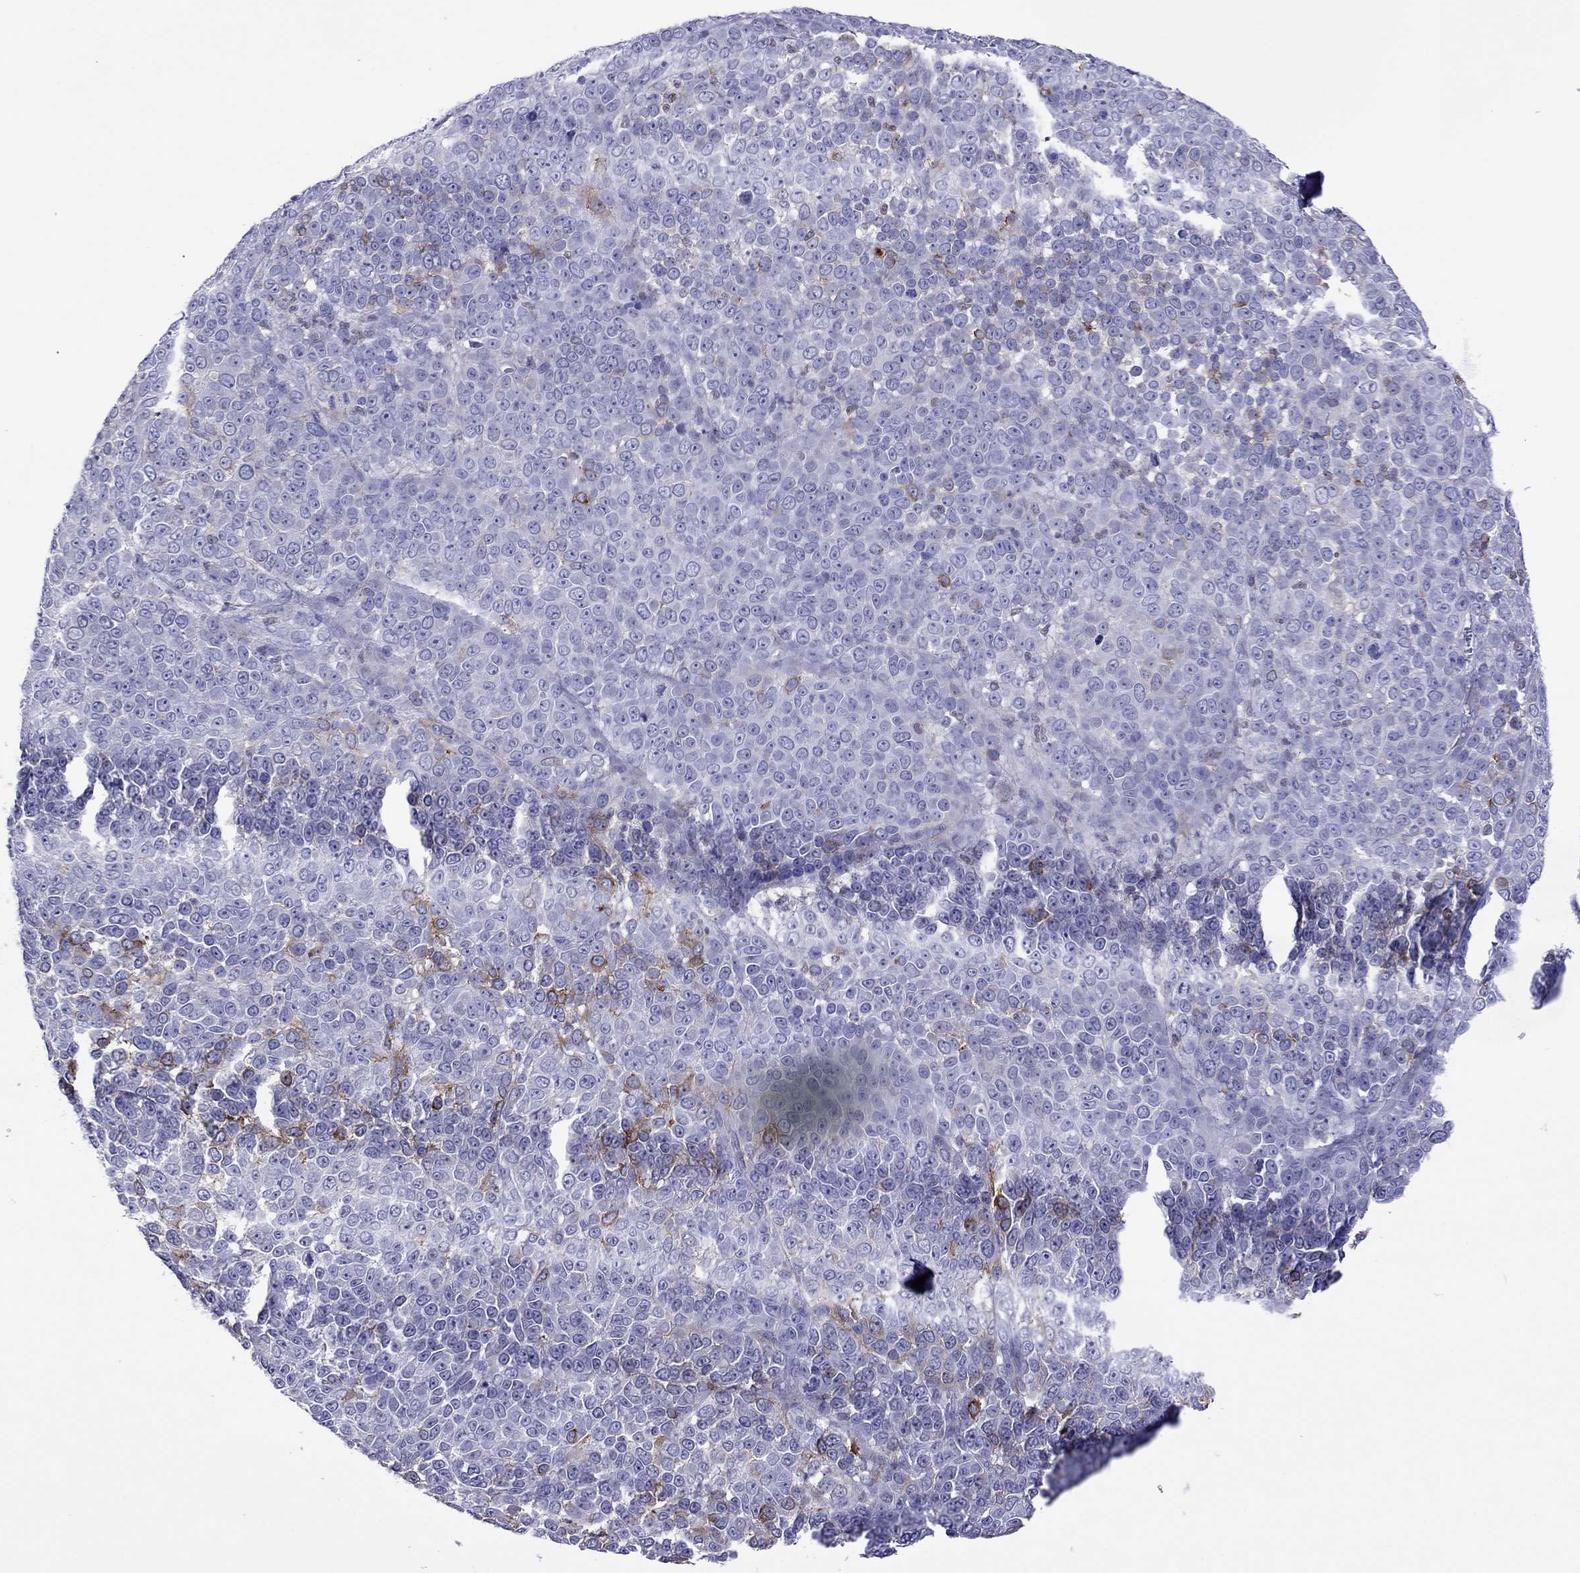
{"staining": {"intensity": "strong", "quantity": "<25%", "location": "cytoplasmic/membranous"}, "tissue": "melanoma", "cell_type": "Tumor cells", "image_type": "cancer", "snomed": [{"axis": "morphology", "description": "Malignant melanoma, NOS"}, {"axis": "topography", "description": "Skin"}], "caption": "The photomicrograph exhibits a brown stain indicating the presence of a protein in the cytoplasmic/membranous of tumor cells in melanoma.", "gene": "MPZ", "patient": {"sex": "female", "age": 95}}